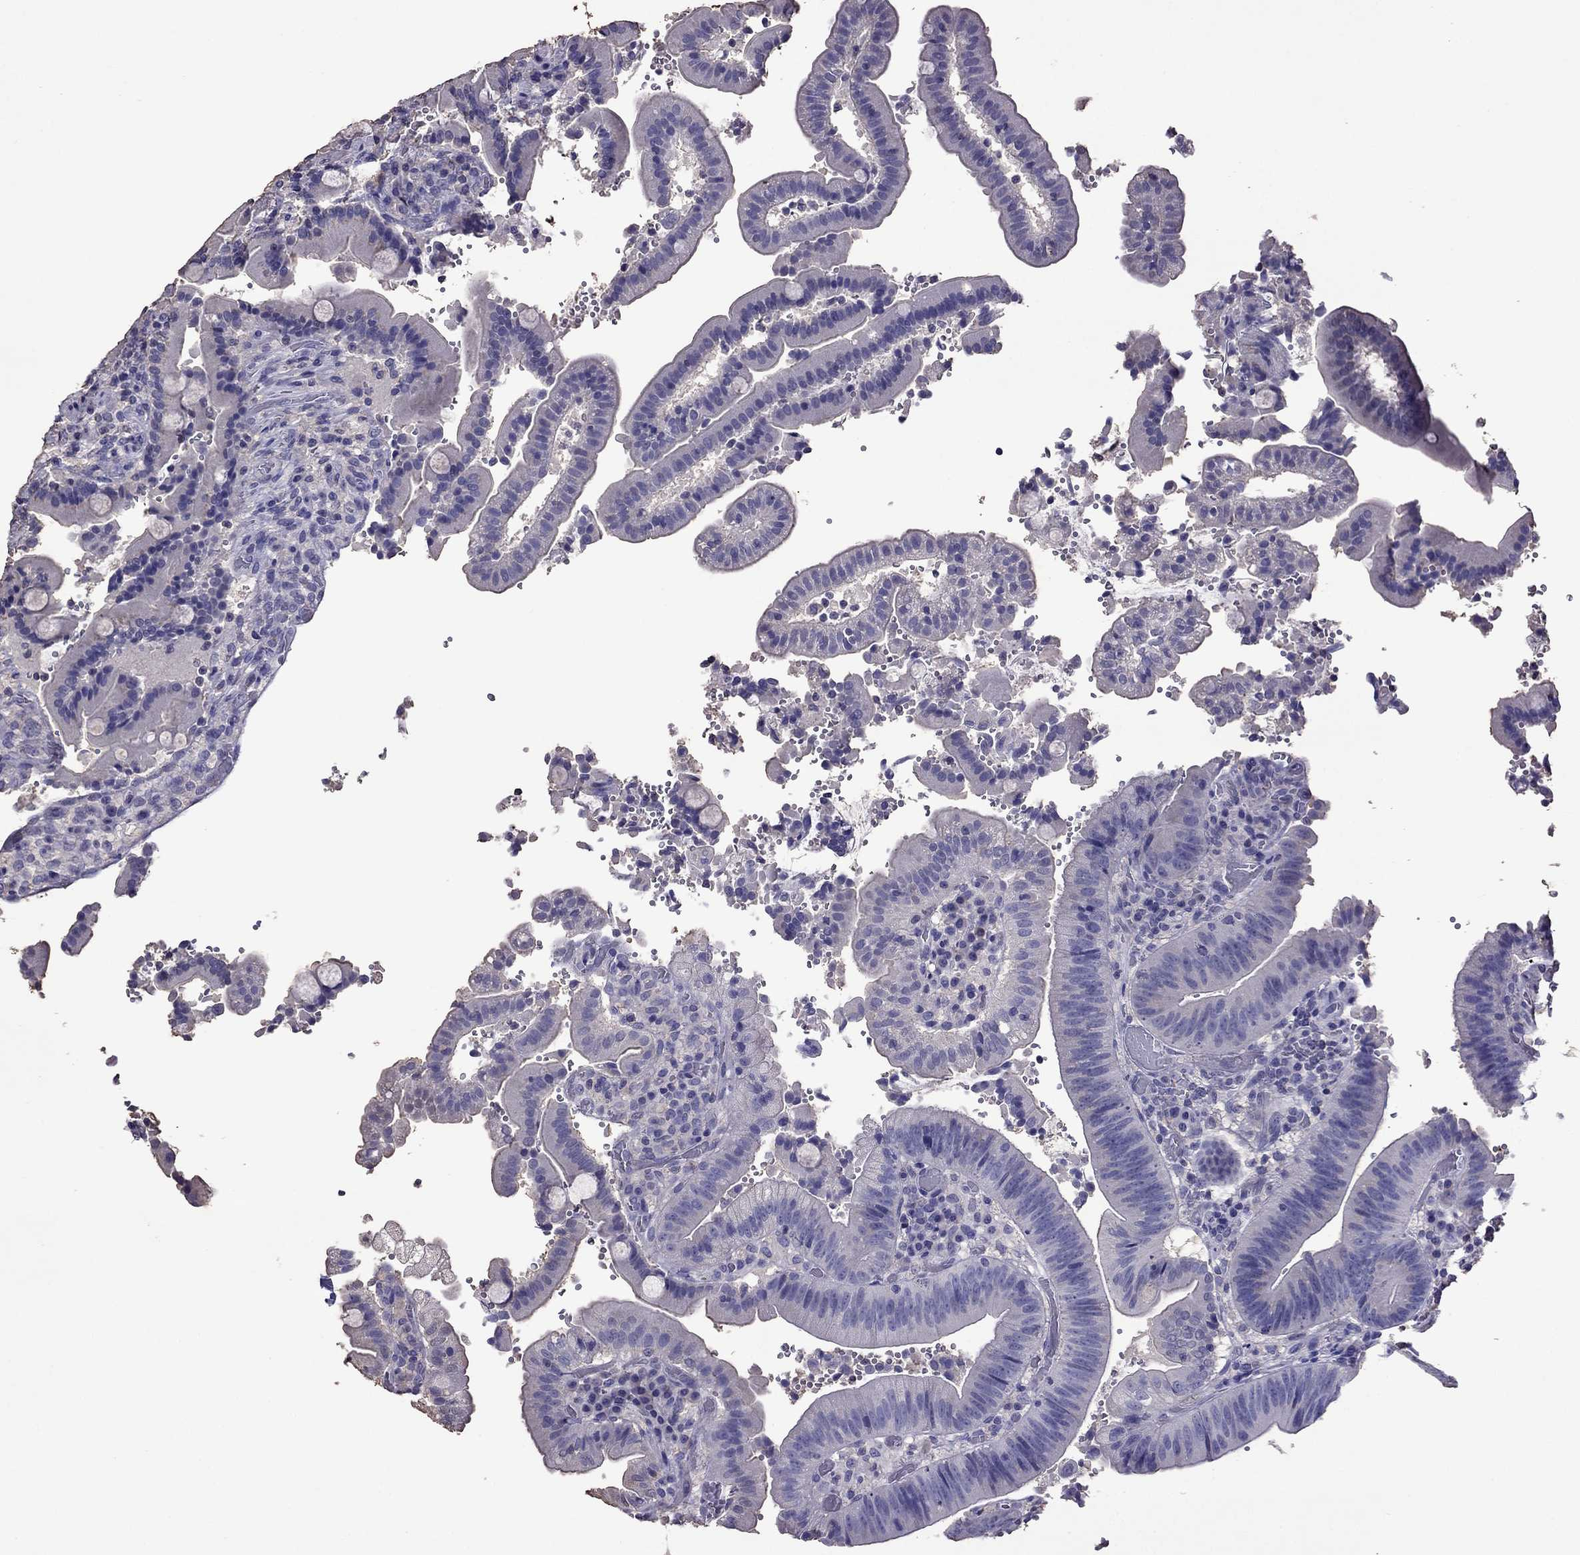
{"staining": {"intensity": "negative", "quantity": "none", "location": "none"}, "tissue": "duodenum", "cell_type": "Glandular cells", "image_type": "normal", "snomed": [{"axis": "morphology", "description": "Normal tissue, NOS"}, {"axis": "topography", "description": "Duodenum"}], "caption": "Immunohistochemistry histopathology image of unremarkable duodenum stained for a protein (brown), which displays no expression in glandular cells. (DAB (3,3'-diaminobenzidine) IHC visualized using brightfield microscopy, high magnification).", "gene": "NKX3", "patient": {"sex": "female", "age": 62}}